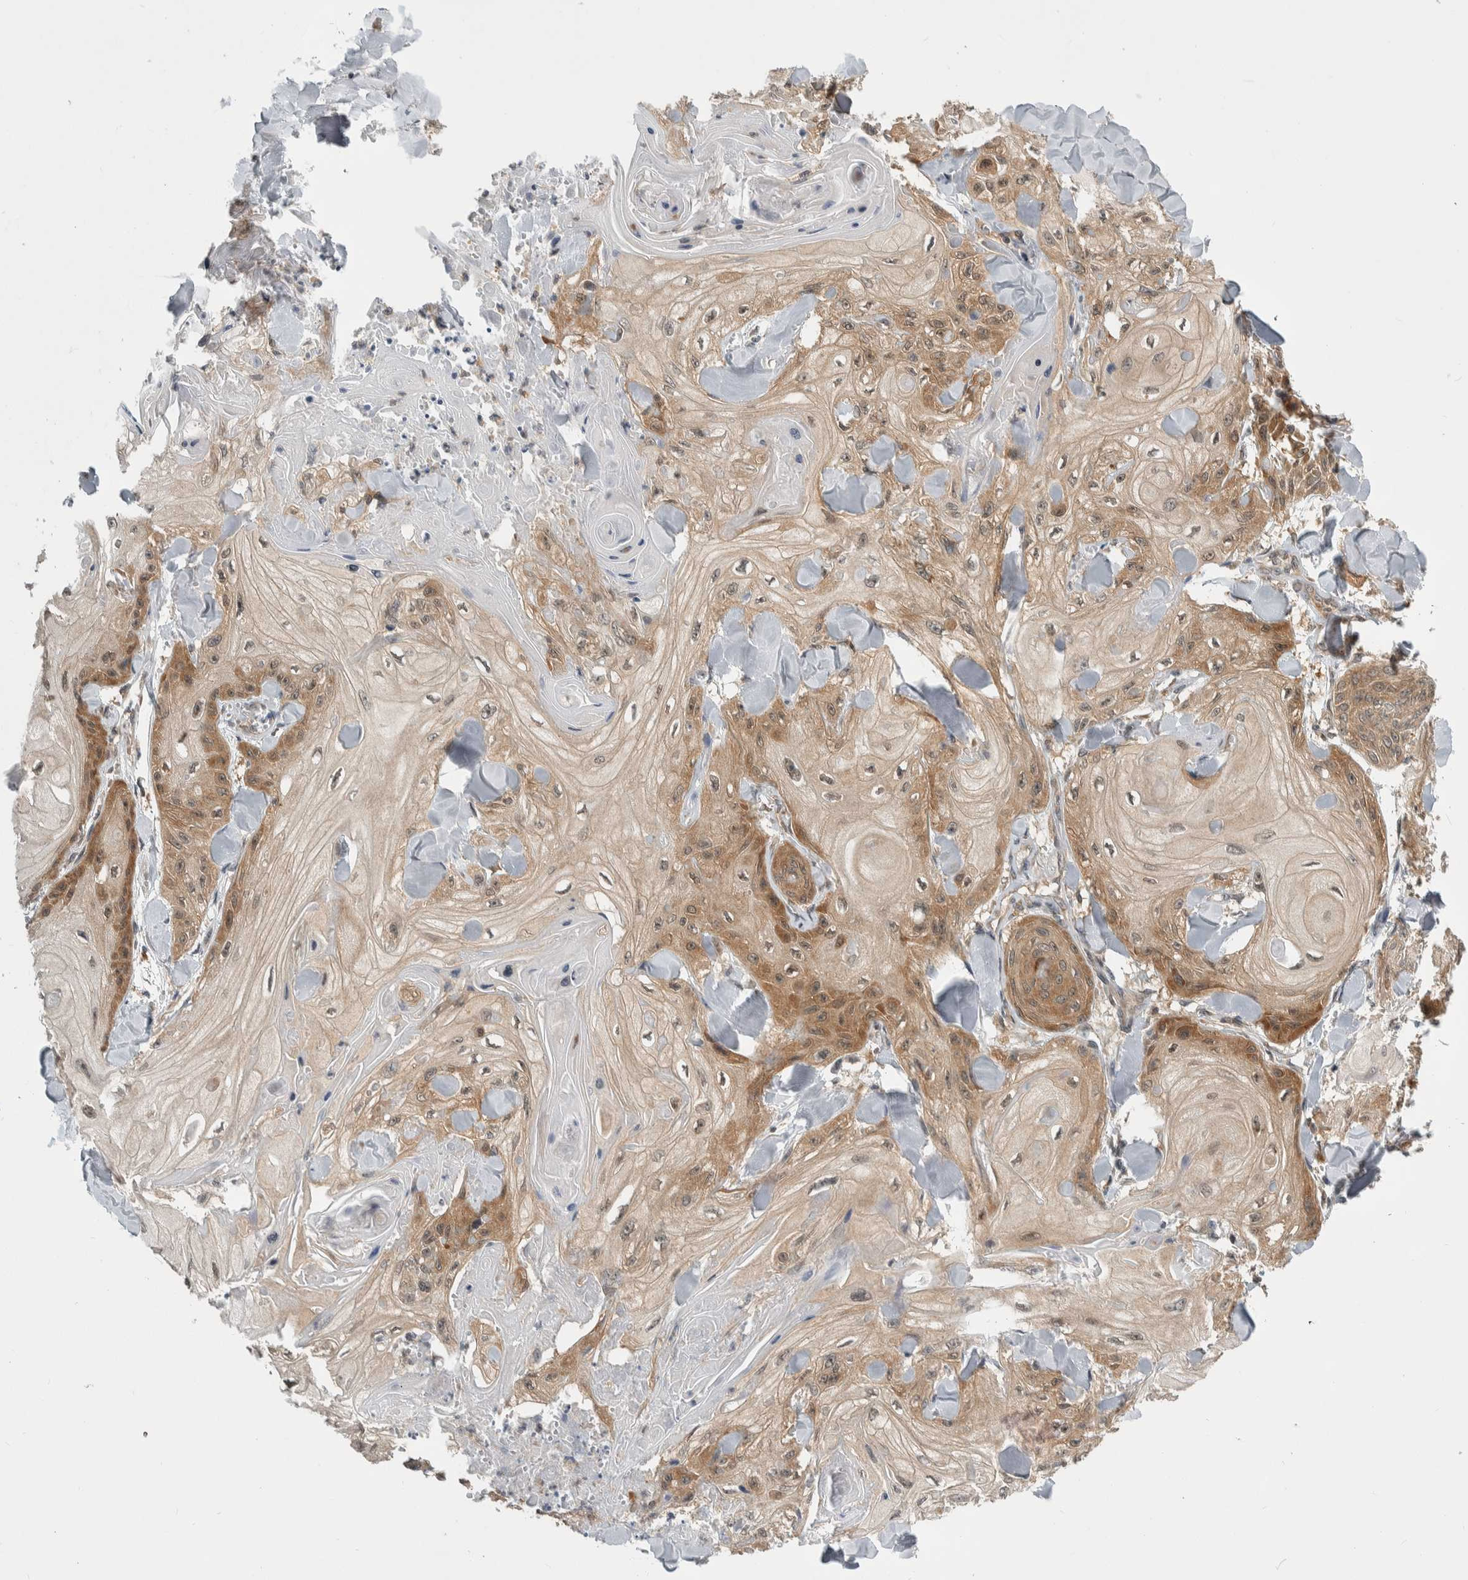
{"staining": {"intensity": "moderate", "quantity": "25%-75%", "location": "cytoplasmic/membranous"}, "tissue": "skin cancer", "cell_type": "Tumor cells", "image_type": "cancer", "snomed": [{"axis": "morphology", "description": "Squamous cell carcinoma, NOS"}, {"axis": "topography", "description": "Skin"}], "caption": "An image of skin cancer (squamous cell carcinoma) stained for a protein shows moderate cytoplasmic/membranous brown staining in tumor cells. (DAB = brown stain, brightfield microscopy at high magnification).", "gene": "CCDC43", "patient": {"sex": "male", "age": 74}}